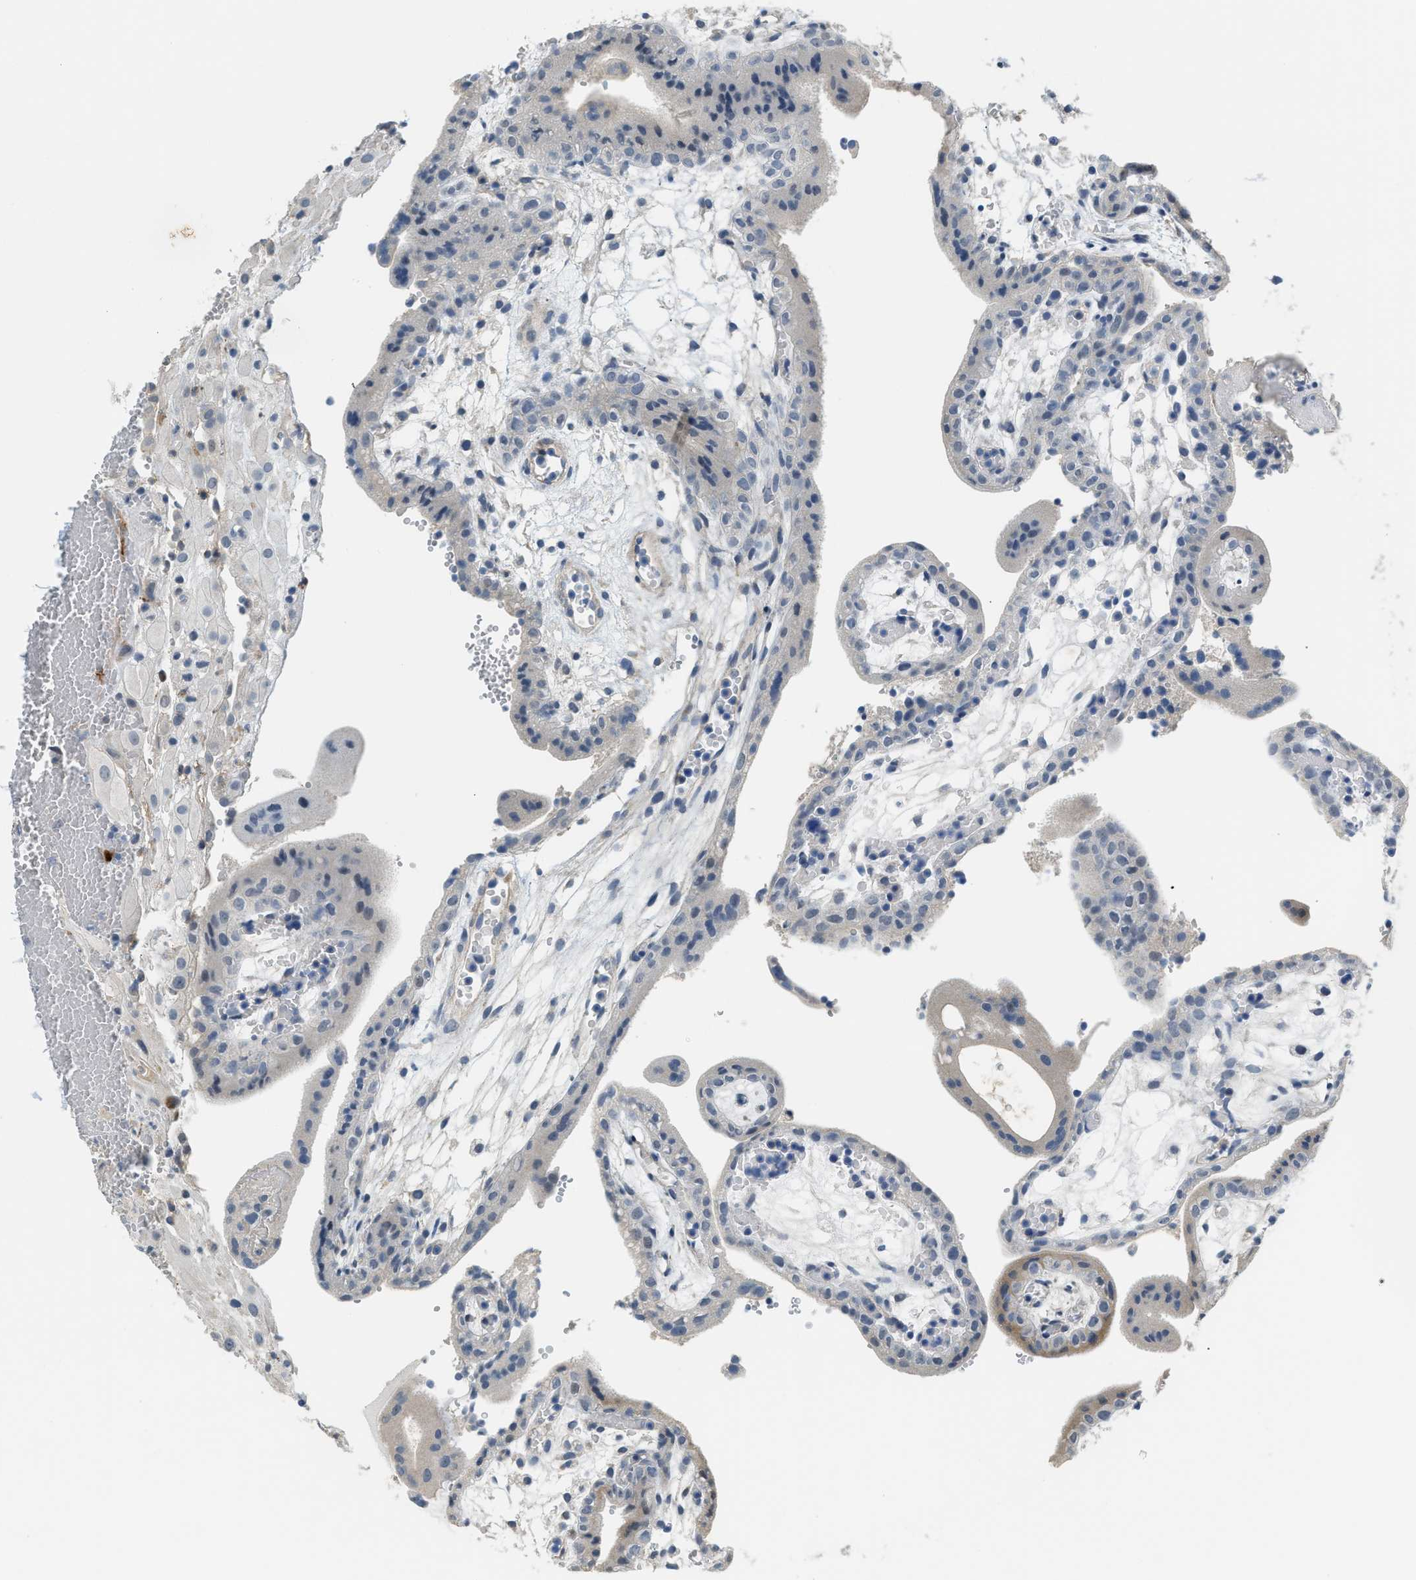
{"staining": {"intensity": "negative", "quantity": "none", "location": "none"}, "tissue": "placenta", "cell_type": "Trophoblastic cells", "image_type": "normal", "snomed": [{"axis": "morphology", "description": "Normal tissue, NOS"}, {"axis": "topography", "description": "Placenta"}], "caption": "Image shows no significant protein positivity in trophoblastic cells of normal placenta.", "gene": "TMEM154", "patient": {"sex": "female", "age": 18}}